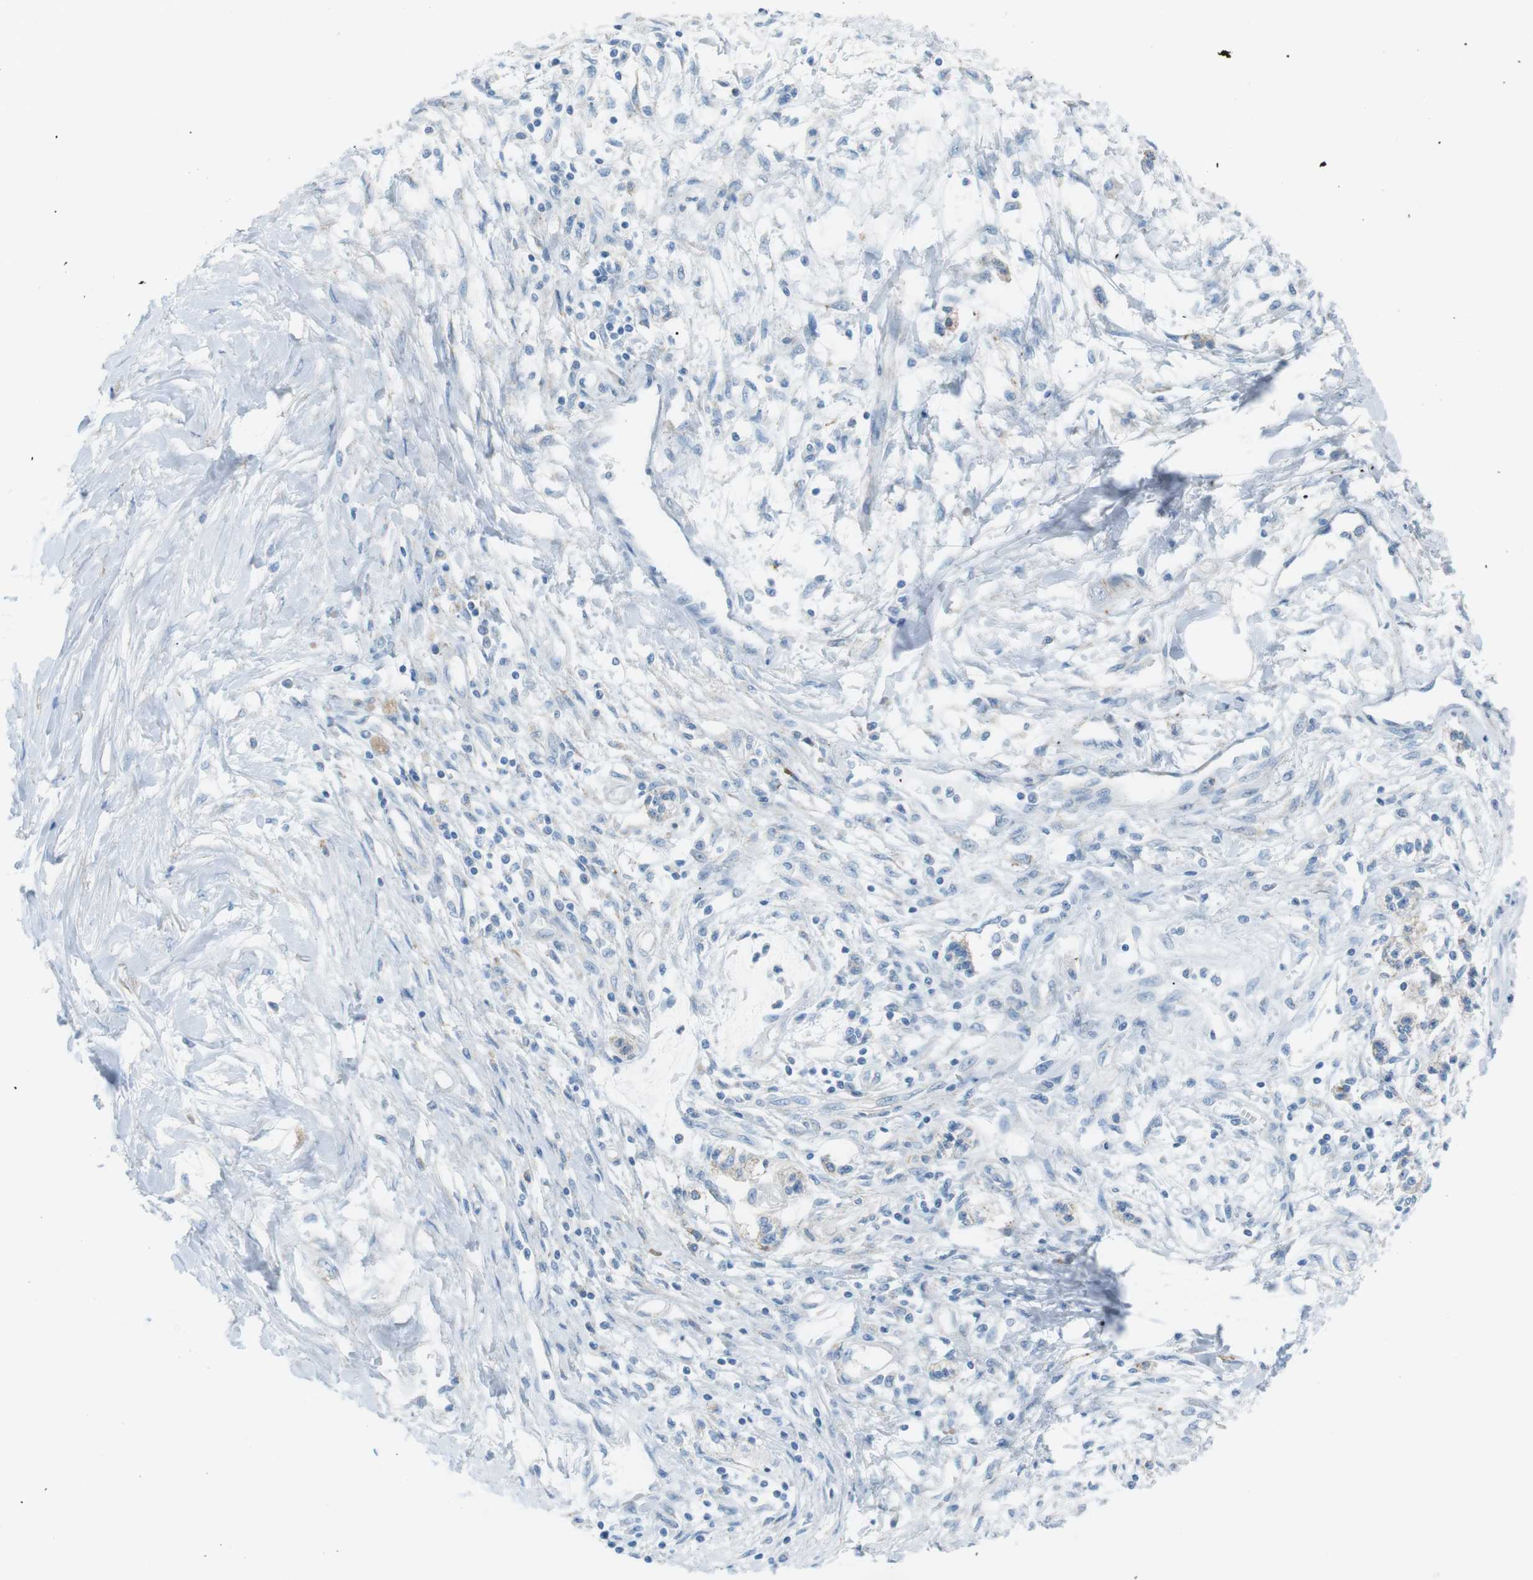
{"staining": {"intensity": "negative", "quantity": "none", "location": "none"}, "tissue": "pancreatic cancer", "cell_type": "Tumor cells", "image_type": "cancer", "snomed": [{"axis": "morphology", "description": "Adenocarcinoma, NOS"}, {"axis": "topography", "description": "Pancreas"}], "caption": "A micrograph of human pancreatic cancer (adenocarcinoma) is negative for staining in tumor cells.", "gene": "VAMP1", "patient": {"sex": "male", "age": 56}}